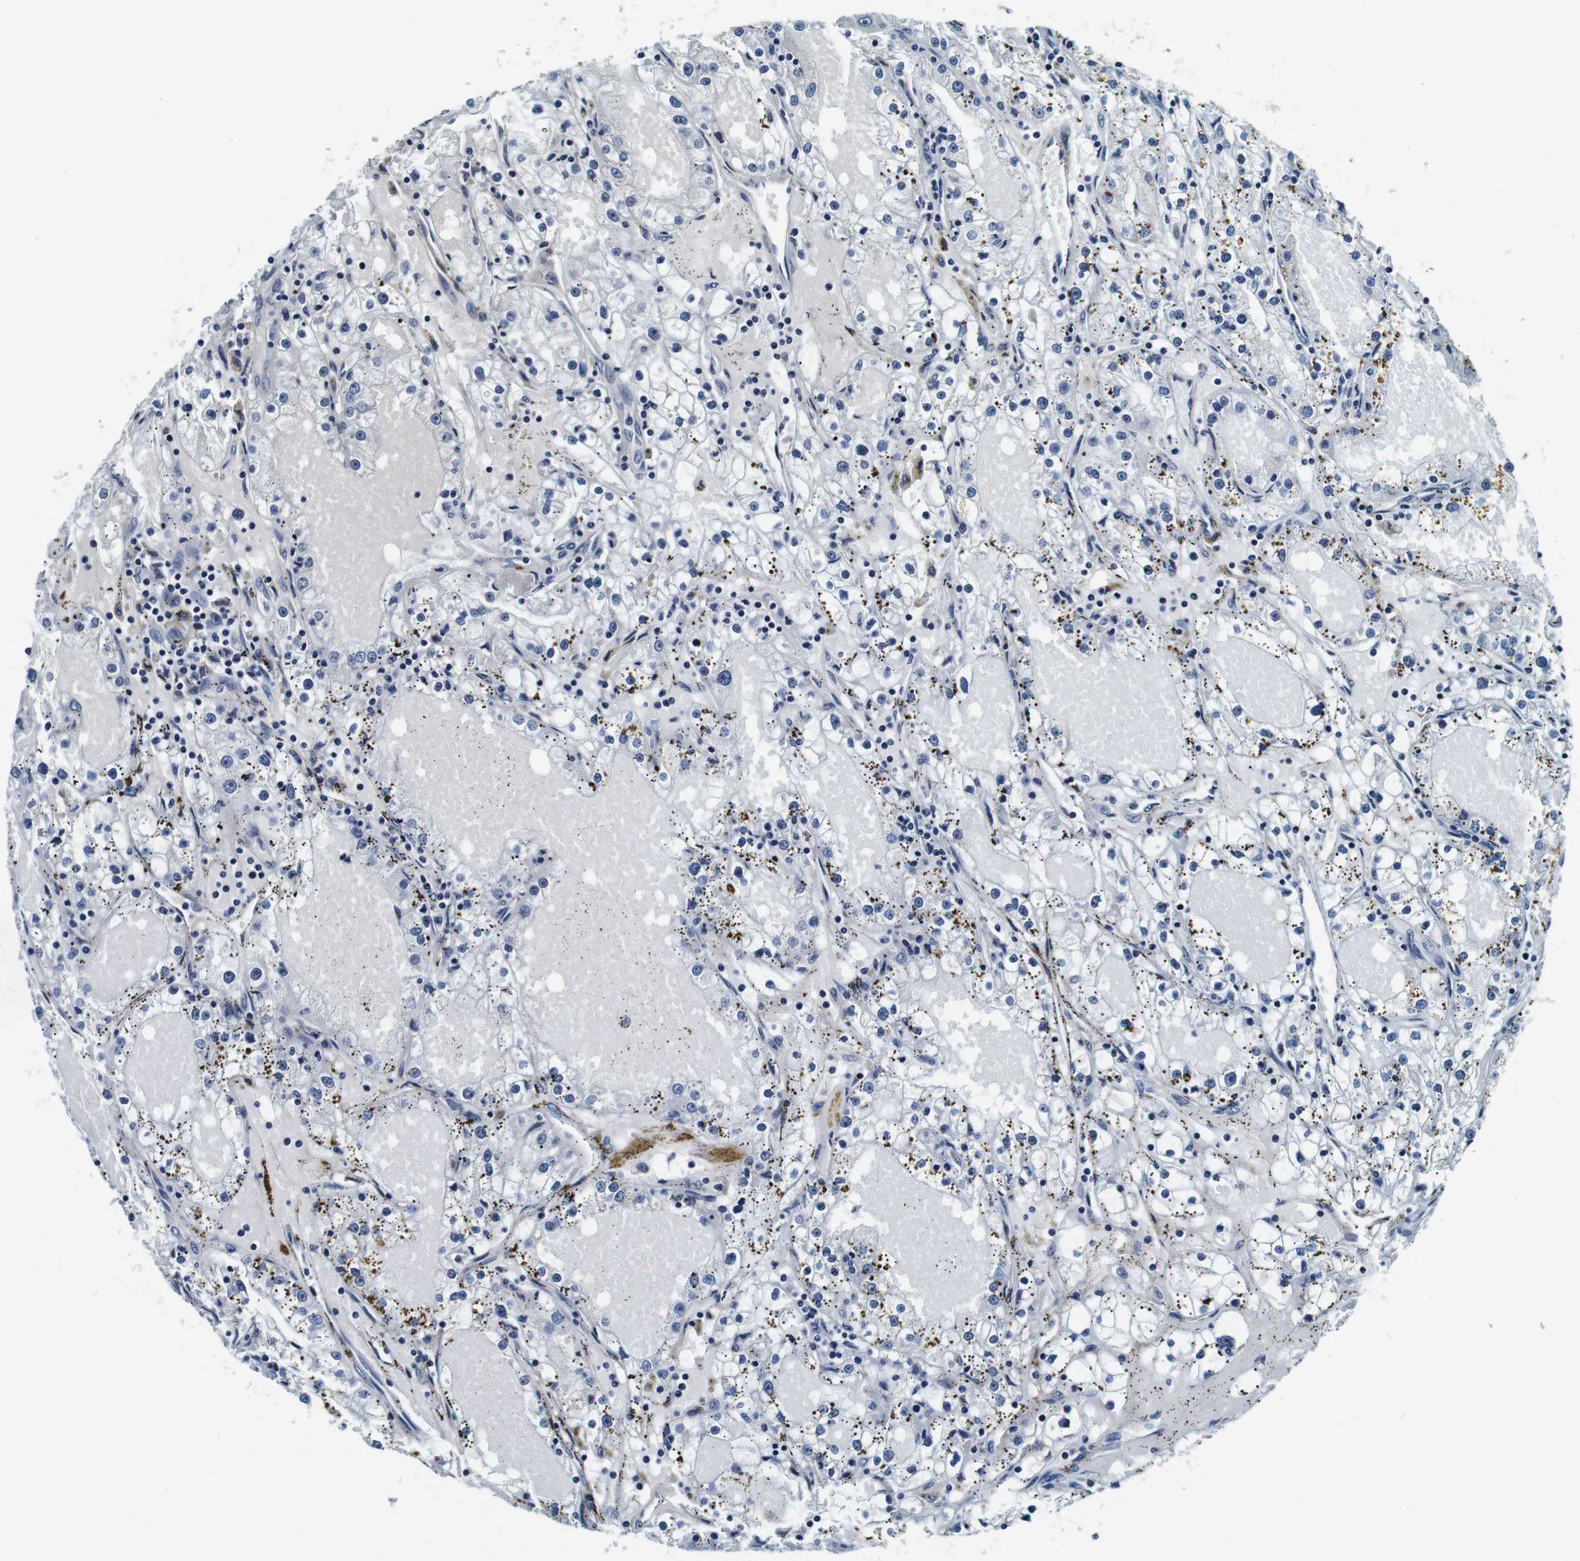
{"staining": {"intensity": "moderate", "quantity": "<25%", "location": "cytoplasmic/membranous"}, "tissue": "renal cancer", "cell_type": "Tumor cells", "image_type": "cancer", "snomed": [{"axis": "morphology", "description": "Adenocarcinoma, NOS"}, {"axis": "topography", "description": "Kidney"}], "caption": "The immunohistochemical stain labels moderate cytoplasmic/membranous staining in tumor cells of adenocarcinoma (renal) tissue.", "gene": "FAR2", "patient": {"sex": "male", "age": 56}}